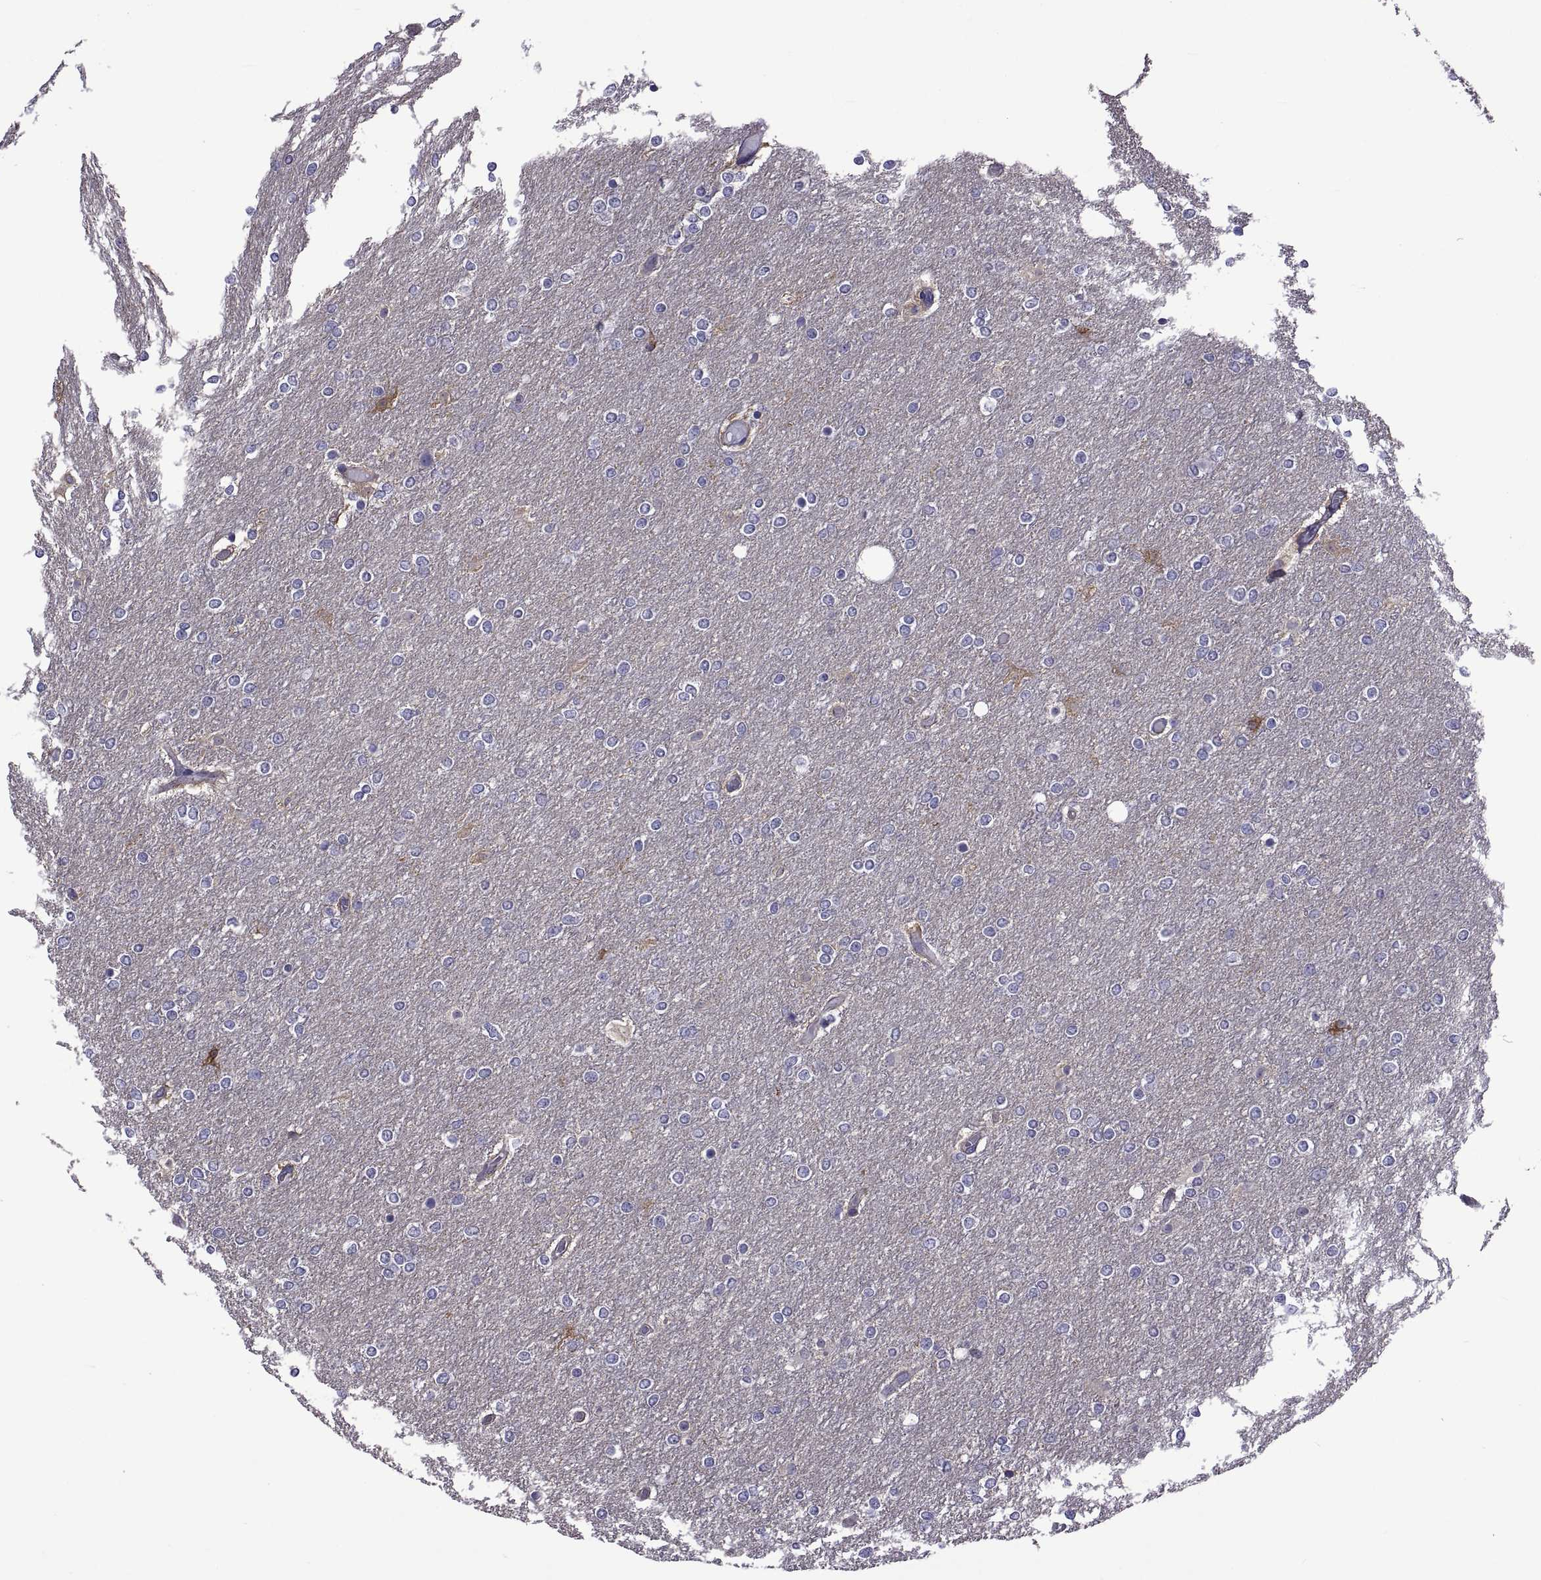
{"staining": {"intensity": "negative", "quantity": "none", "location": "none"}, "tissue": "glioma", "cell_type": "Tumor cells", "image_type": "cancer", "snomed": [{"axis": "morphology", "description": "Glioma, malignant, High grade"}, {"axis": "topography", "description": "Brain"}], "caption": "Tumor cells are negative for brown protein staining in high-grade glioma (malignant).", "gene": "TMC3", "patient": {"sex": "female", "age": 61}}